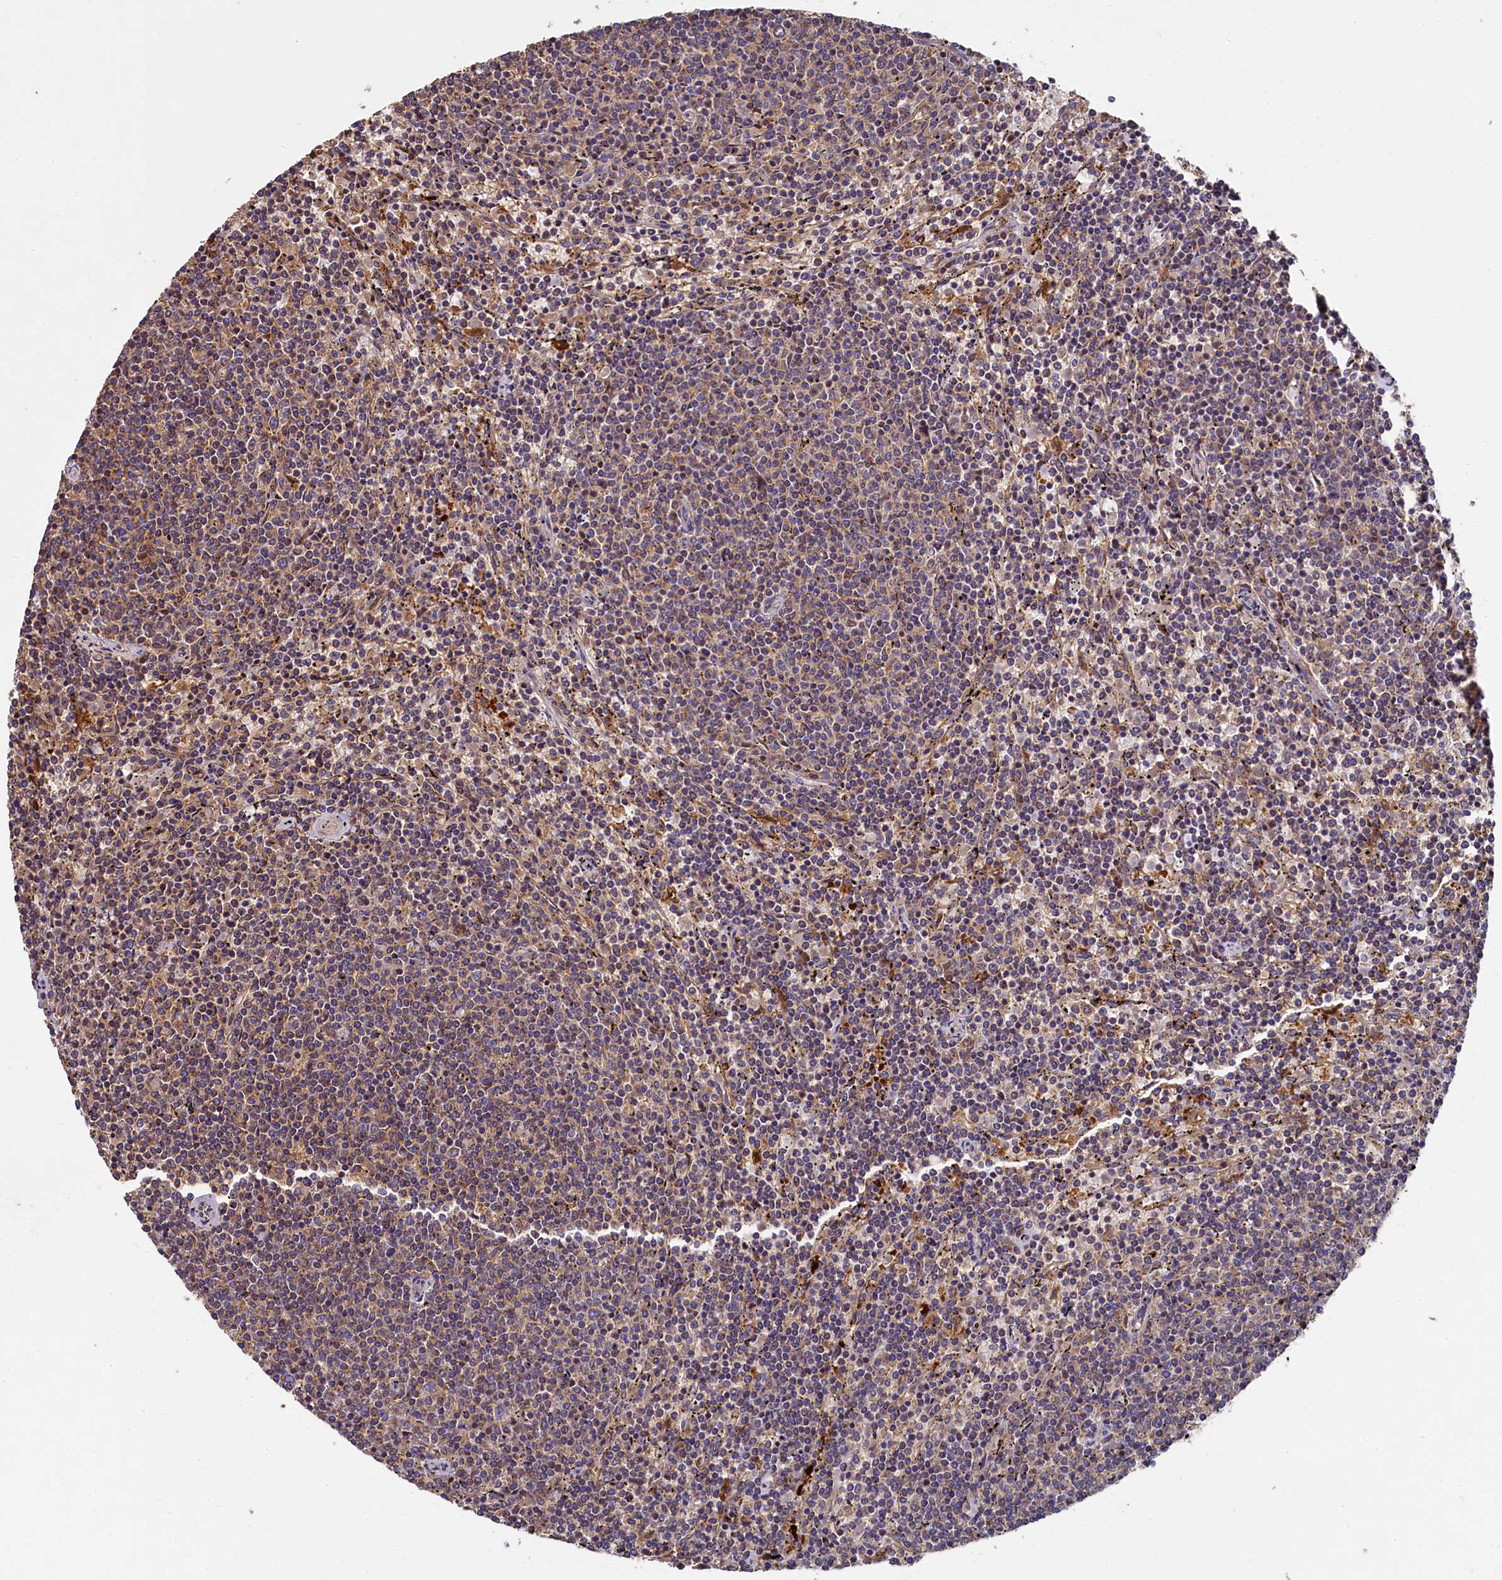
{"staining": {"intensity": "weak", "quantity": "25%-75%", "location": "cytoplasmic/membranous"}, "tissue": "lymphoma", "cell_type": "Tumor cells", "image_type": "cancer", "snomed": [{"axis": "morphology", "description": "Malignant lymphoma, non-Hodgkin's type, Low grade"}, {"axis": "topography", "description": "Spleen"}], "caption": "Tumor cells exhibit weak cytoplasmic/membranous positivity in about 25%-75% of cells in malignant lymphoma, non-Hodgkin's type (low-grade).", "gene": "SEC31B", "patient": {"sex": "female", "age": 50}}